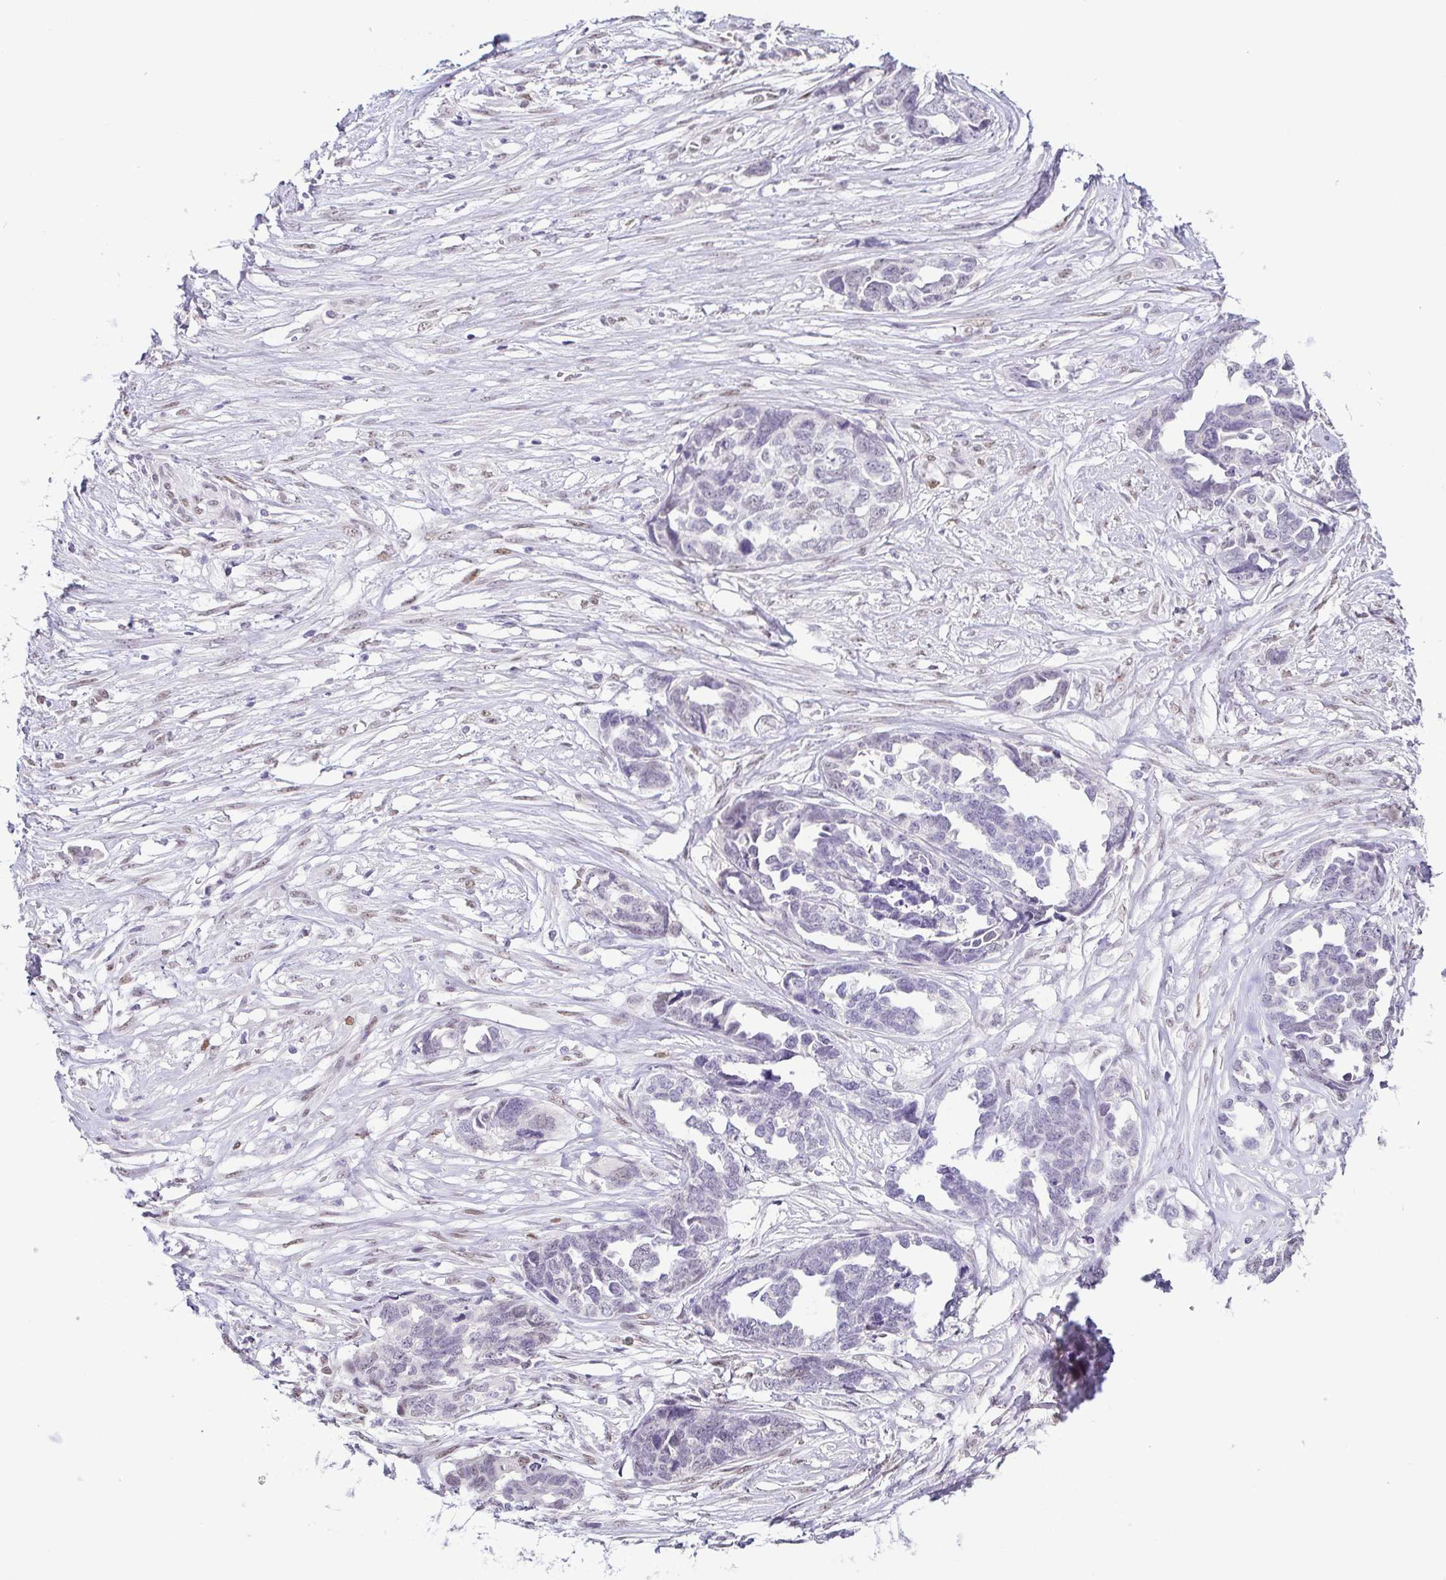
{"staining": {"intensity": "negative", "quantity": "none", "location": "none"}, "tissue": "ovarian cancer", "cell_type": "Tumor cells", "image_type": "cancer", "snomed": [{"axis": "morphology", "description": "Cystadenocarcinoma, serous, NOS"}, {"axis": "topography", "description": "Ovary"}], "caption": "Tumor cells show no significant protein positivity in serous cystadenocarcinoma (ovarian).", "gene": "TCF3", "patient": {"sex": "female", "age": 69}}